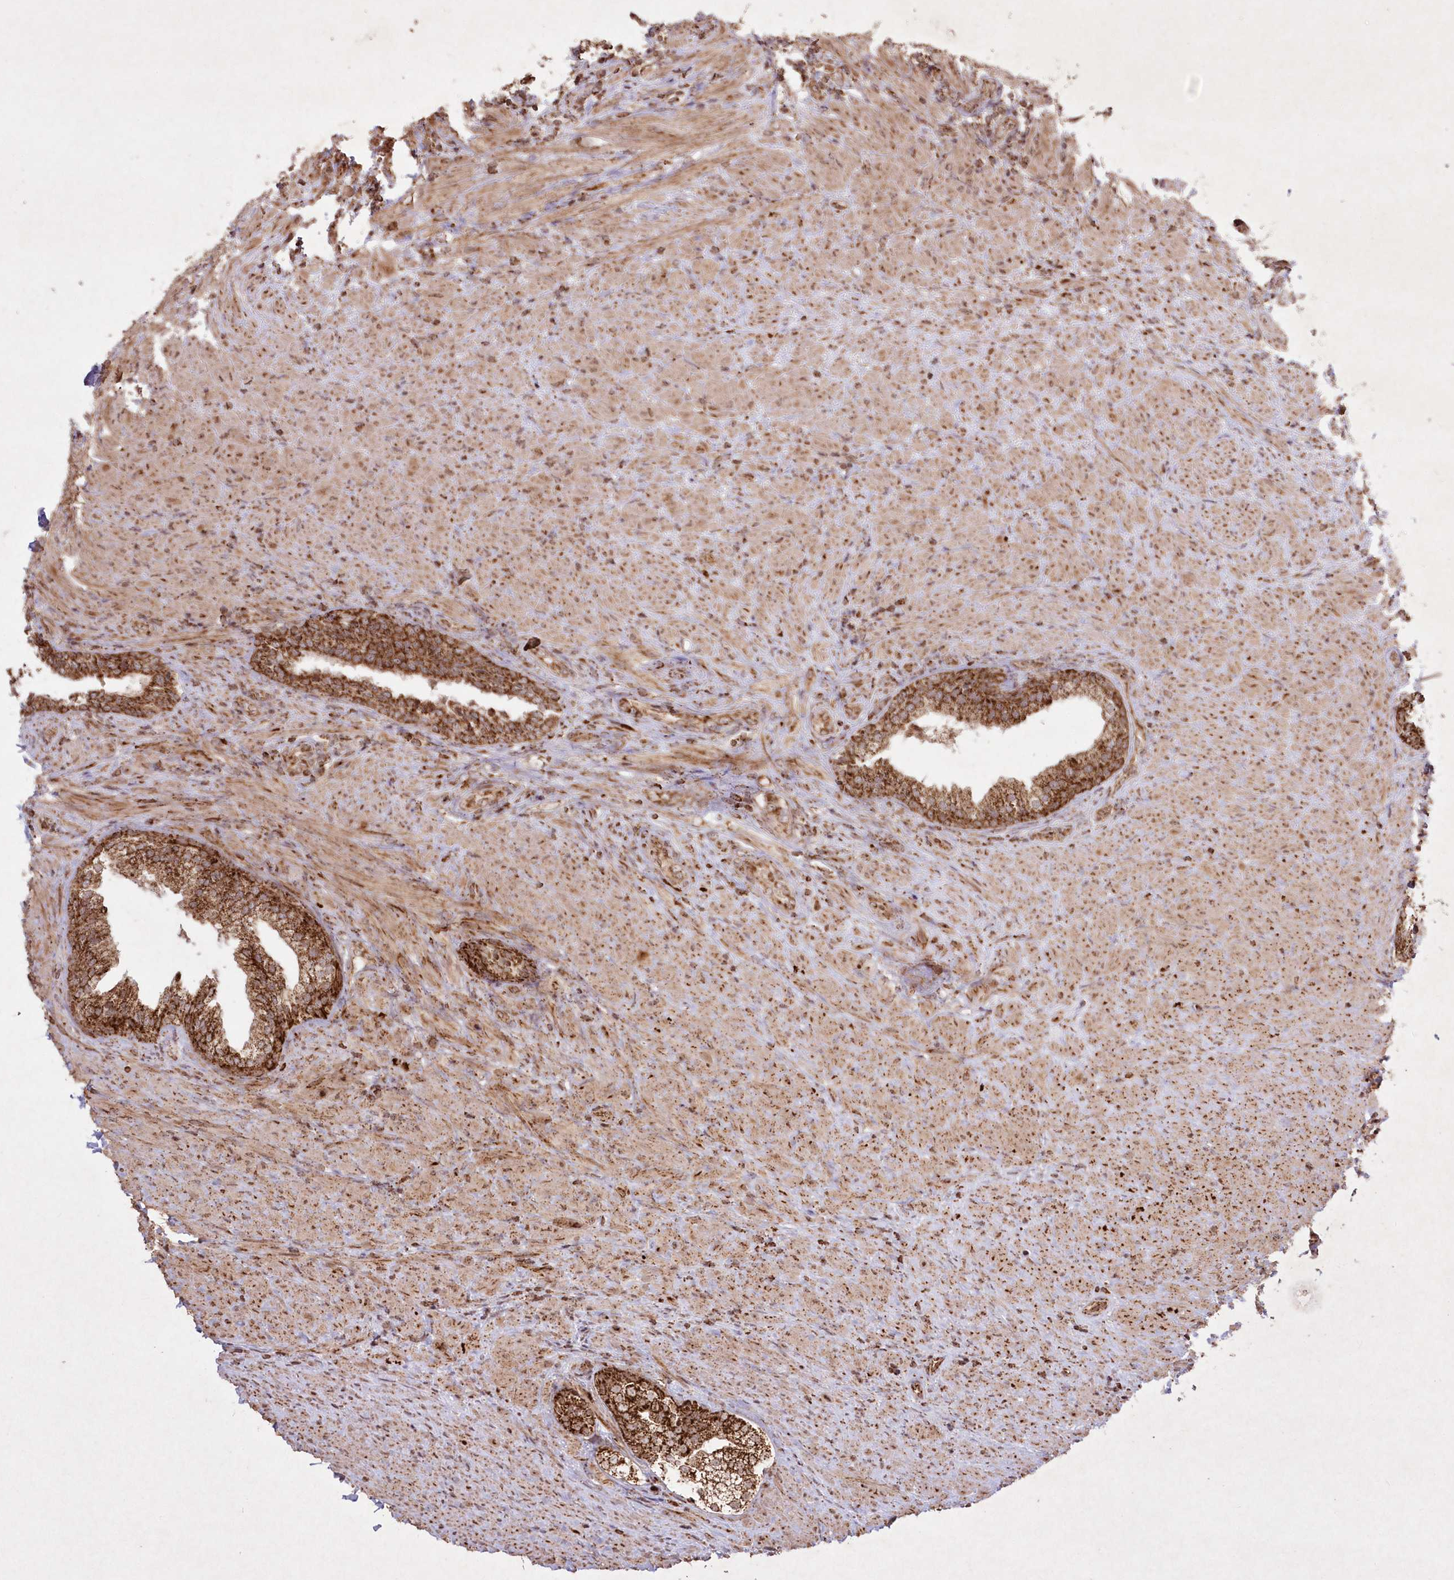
{"staining": {"intensity": "strong", "quantity": ">75%", "location": "cytoplasmic/membranous"}, "tissue": "prostate", "cell_type": "Glandular cells", "image_type": "normal", "snomed": [{"axis": "morphology", "description": "Normal tissue, NOS"}, {"axis": "topography", "description": "Prostate"}], "caption": "Protein staining of unremarkable prostate displays strong cytoplasmic/membranous staining in about >75% of glandular cells.", "gene": "LRPPRC", "patient": {"sex": "male", "age": 76}}